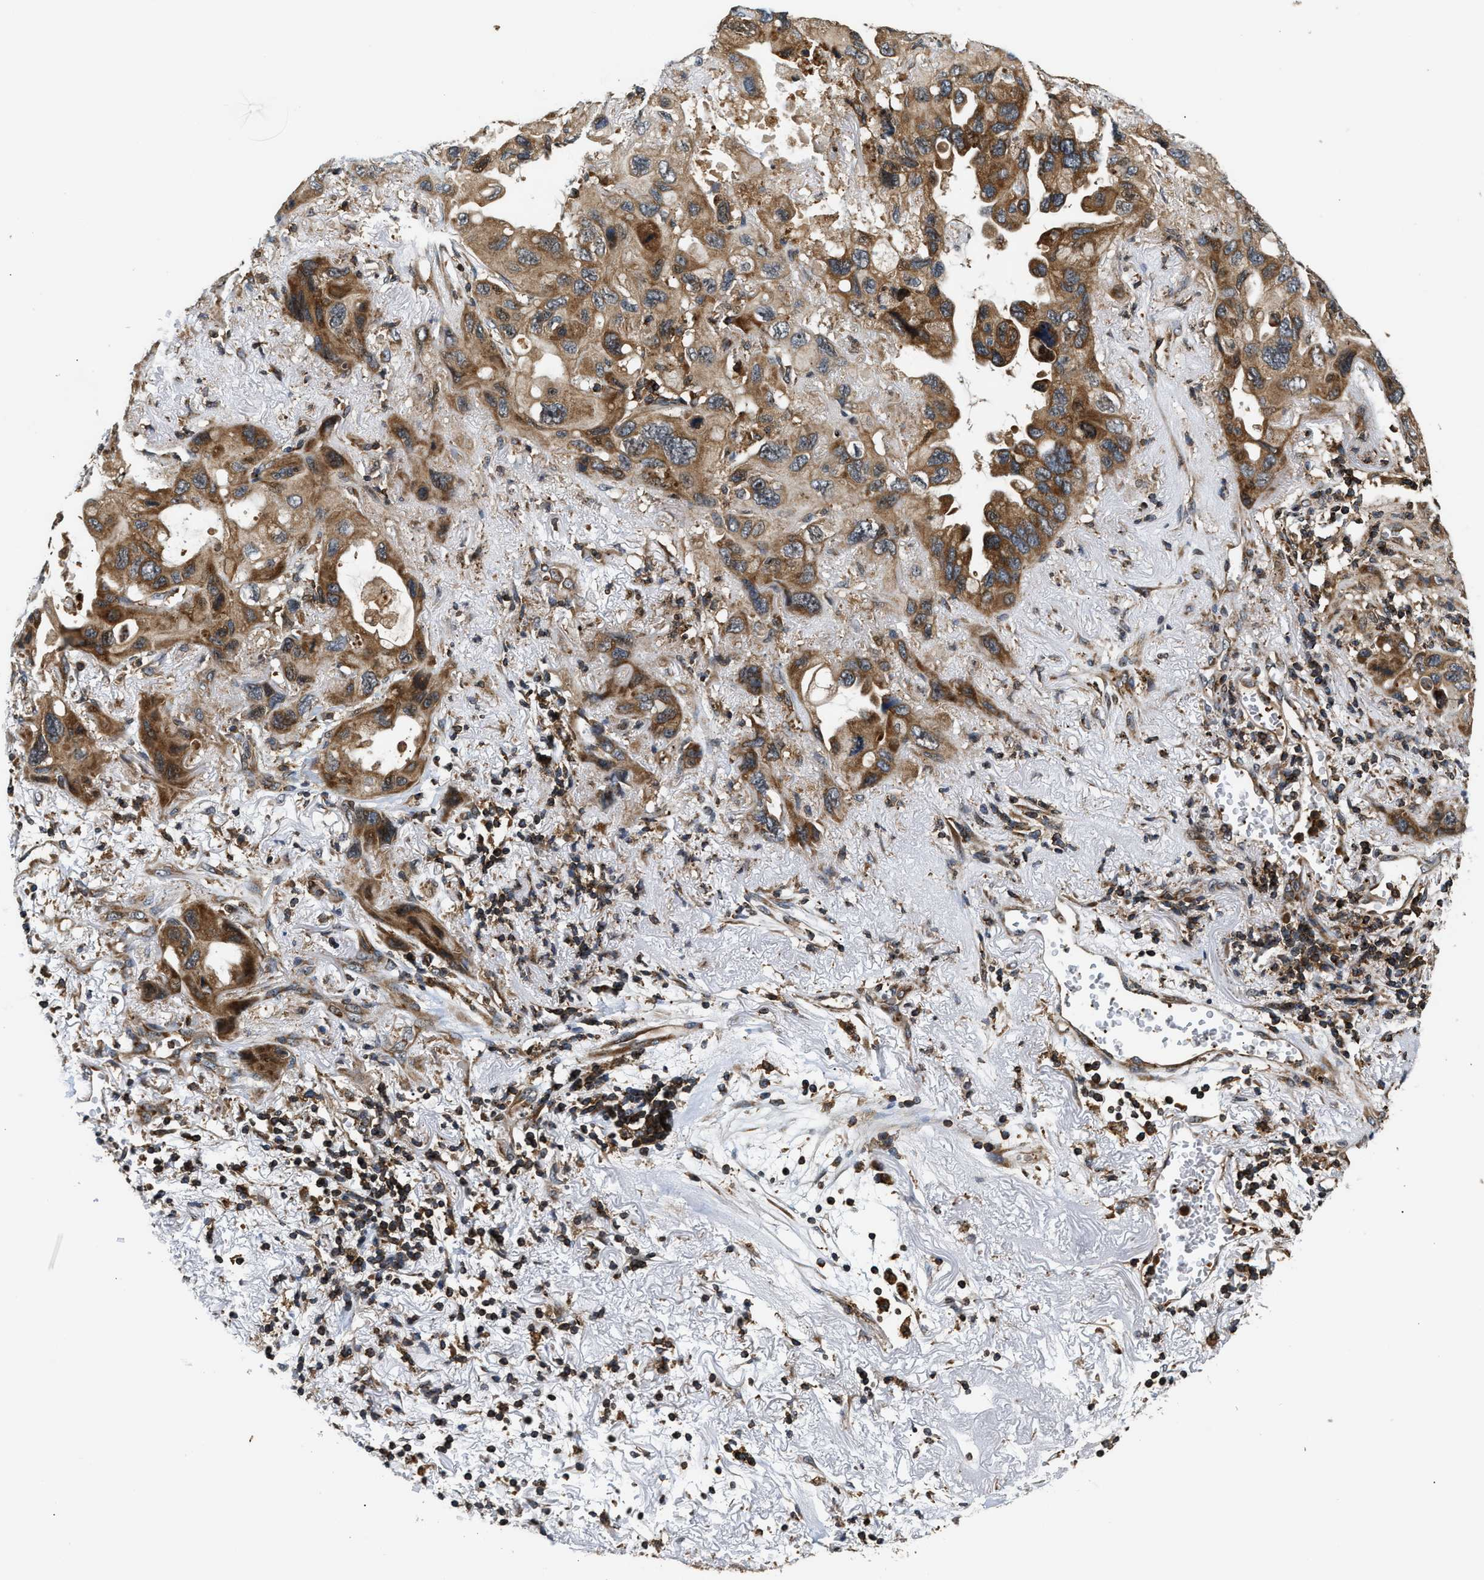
{"staining": {"intensity": "moderate", "quantity": ">75%", "location": "cytoplasmic/membranous"}, "tissue": "lung cancer", "cell_type": "Tumor cells", "image_type": "cancer", "snomed": [{"axis": "morphology", "description": "Squamous cell carcinoma, NOS"}, {"axis": "topography", "description": "Lung"}], "caption": "IHC of lung cancer reveals medium levels of moderate cytoplasmic/membranous positivity in about >75% of tumor cells. (Brightfield microscopy of DAB IHC at high magnification).", "gene": "SNX5", "patient": {"sex": "female", "age": 73}}